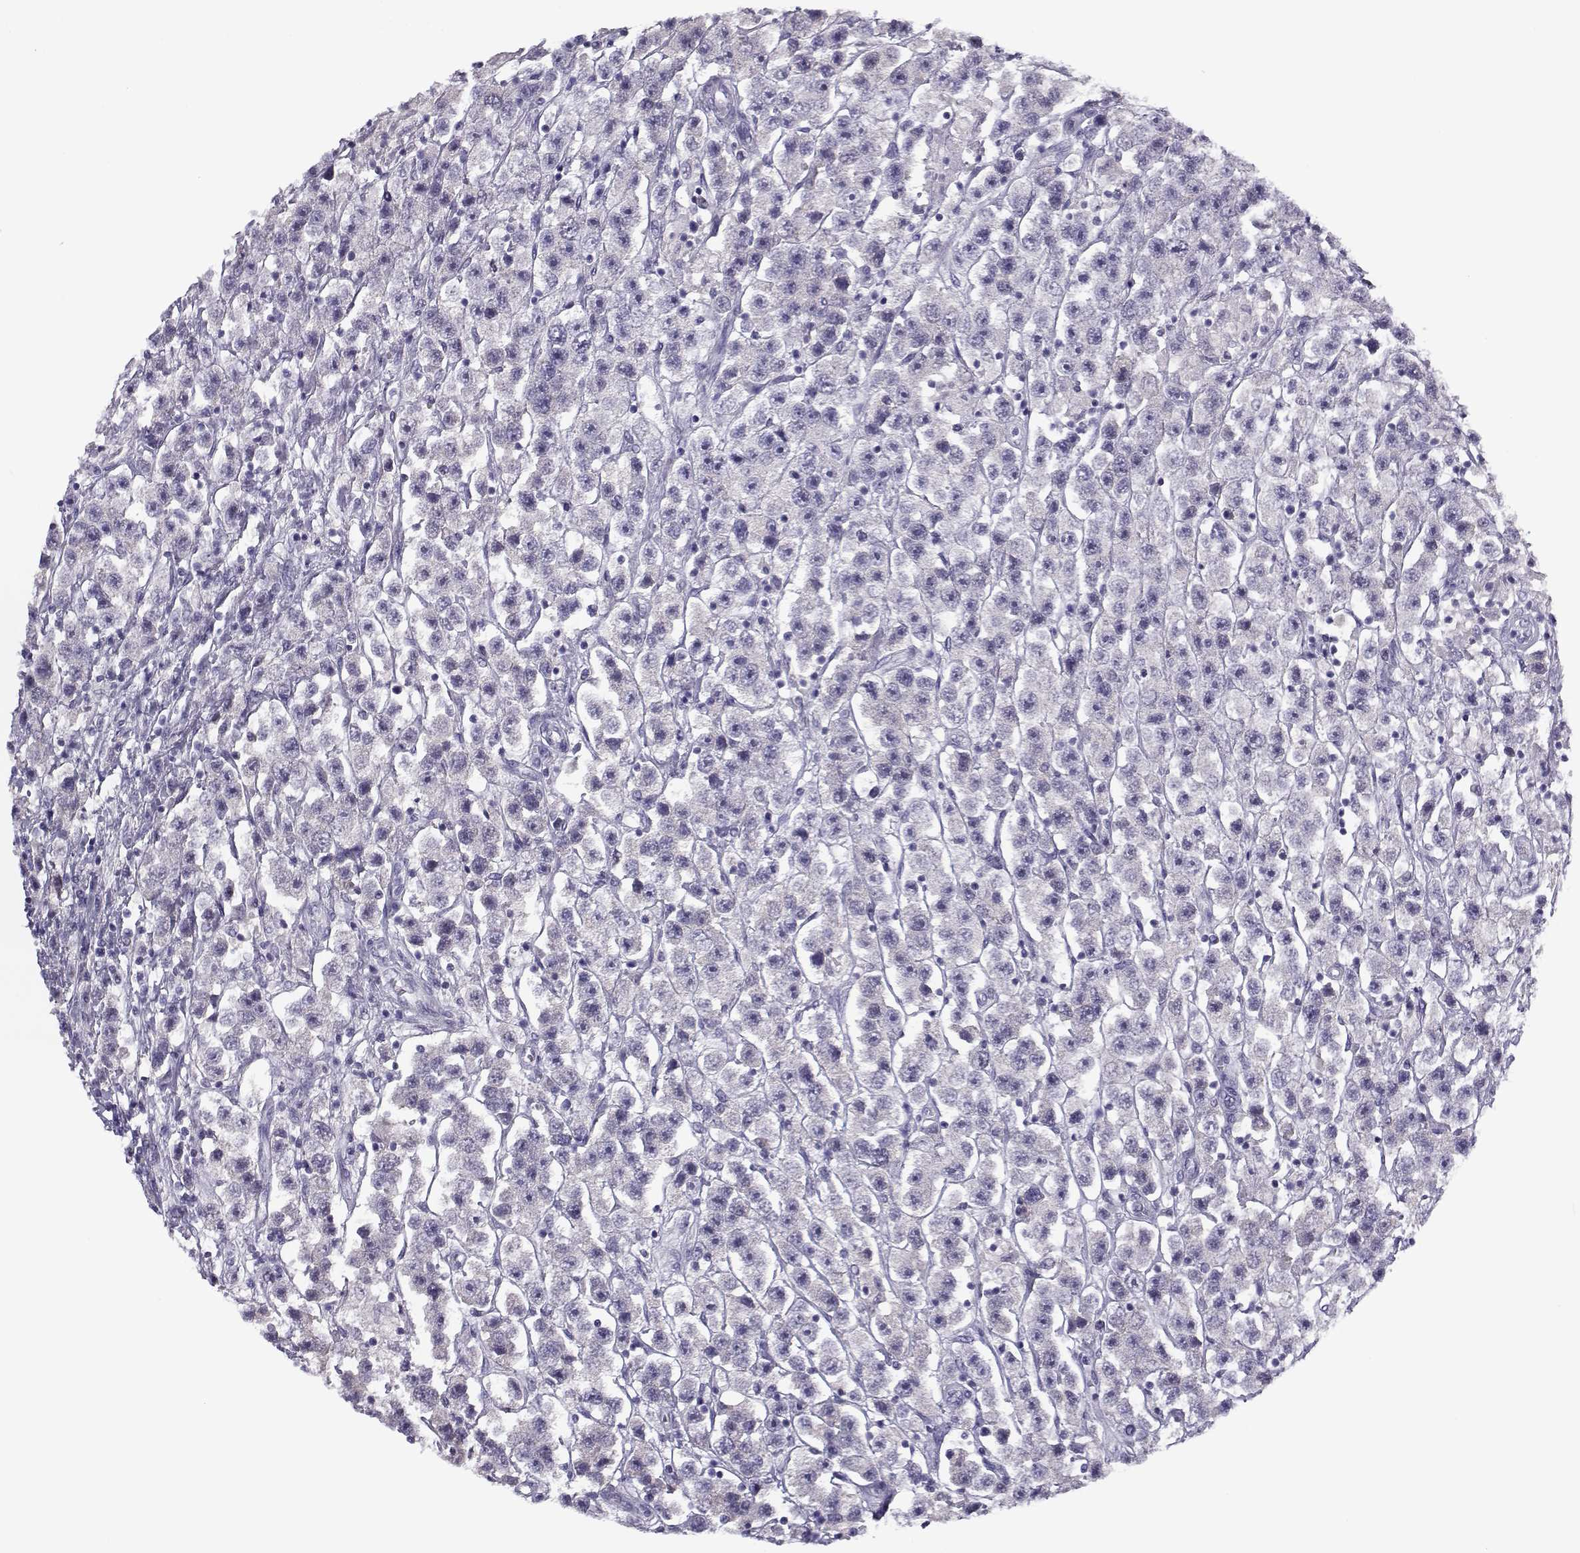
{"staining": {"intensity": "negative", "quantity": "none", "location": "none"}, "tissue": "testis cancer", "cell_type": "Tumor cells", "image_type": "cancer", "snomed": [{"axis": "morphology", "description": "Seminoma, NOS"}, {"axis": "topography", "description": "Testis"}], "caption": "Immunohistochemistry (IHC) of testis cancer displays no expression in tumor cells.", "gene": "CFAP77", "patient": {"sex": "male", "age": 45}}